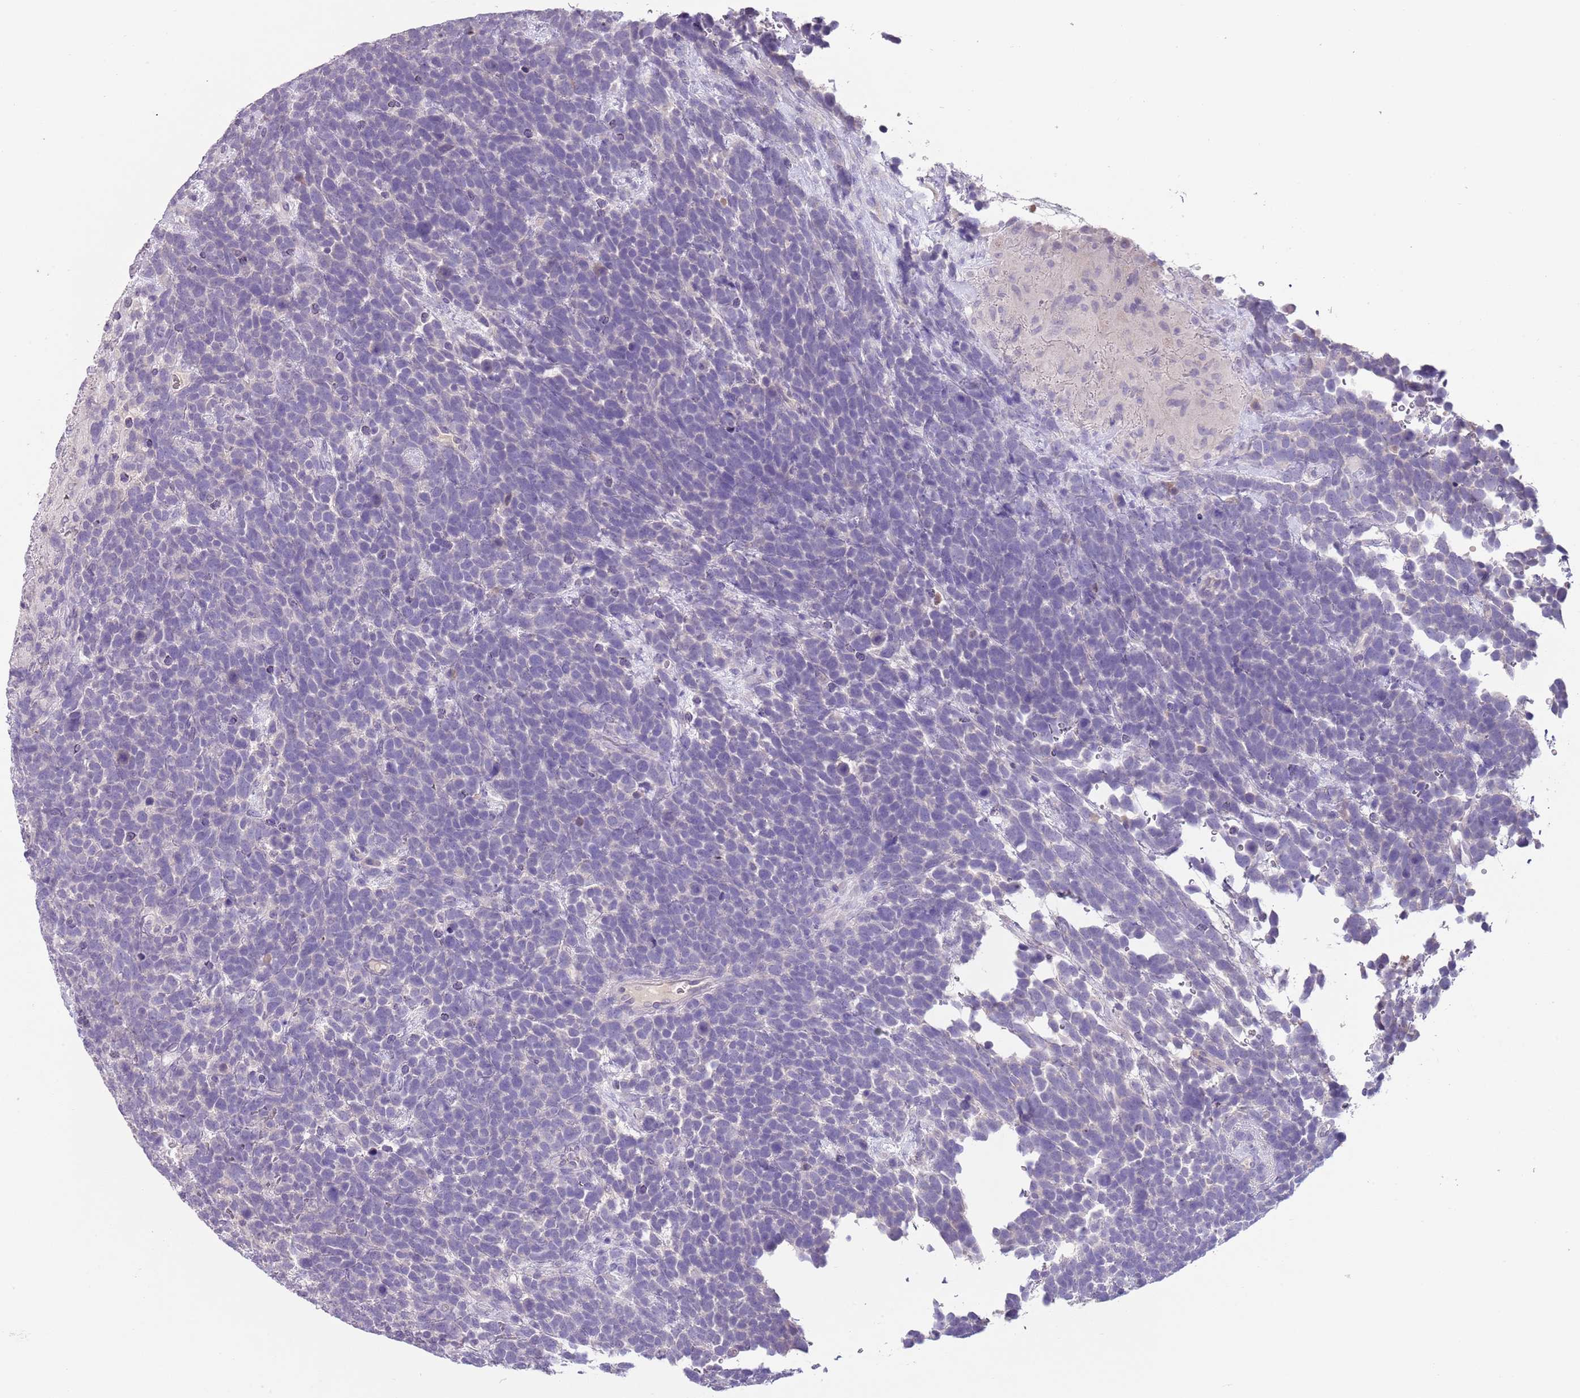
{"staining": {"intensity": "negative", "quantity": "none", "location": "none"}, "tissue": "urothelial cancer", "cell_type": "Tumor cells", "image_type": "cancer", "snomed": [{"axis": "morphology", "description": "Urothelial carcinoma, High grade"}, {"axis": "topography", "description": "Urinary bladder"}], "caption": "Immunohistochemistry photomicrograph of human high-grade urothelial carcinoma stained for a protein (brown), which displays no expression in tumor cells. (DAB immunohistochemistry visualized using brightfield microscopy, high magnification).", "gene": "SLC35E3", "patient": {"sex": "female", "age": 82}}